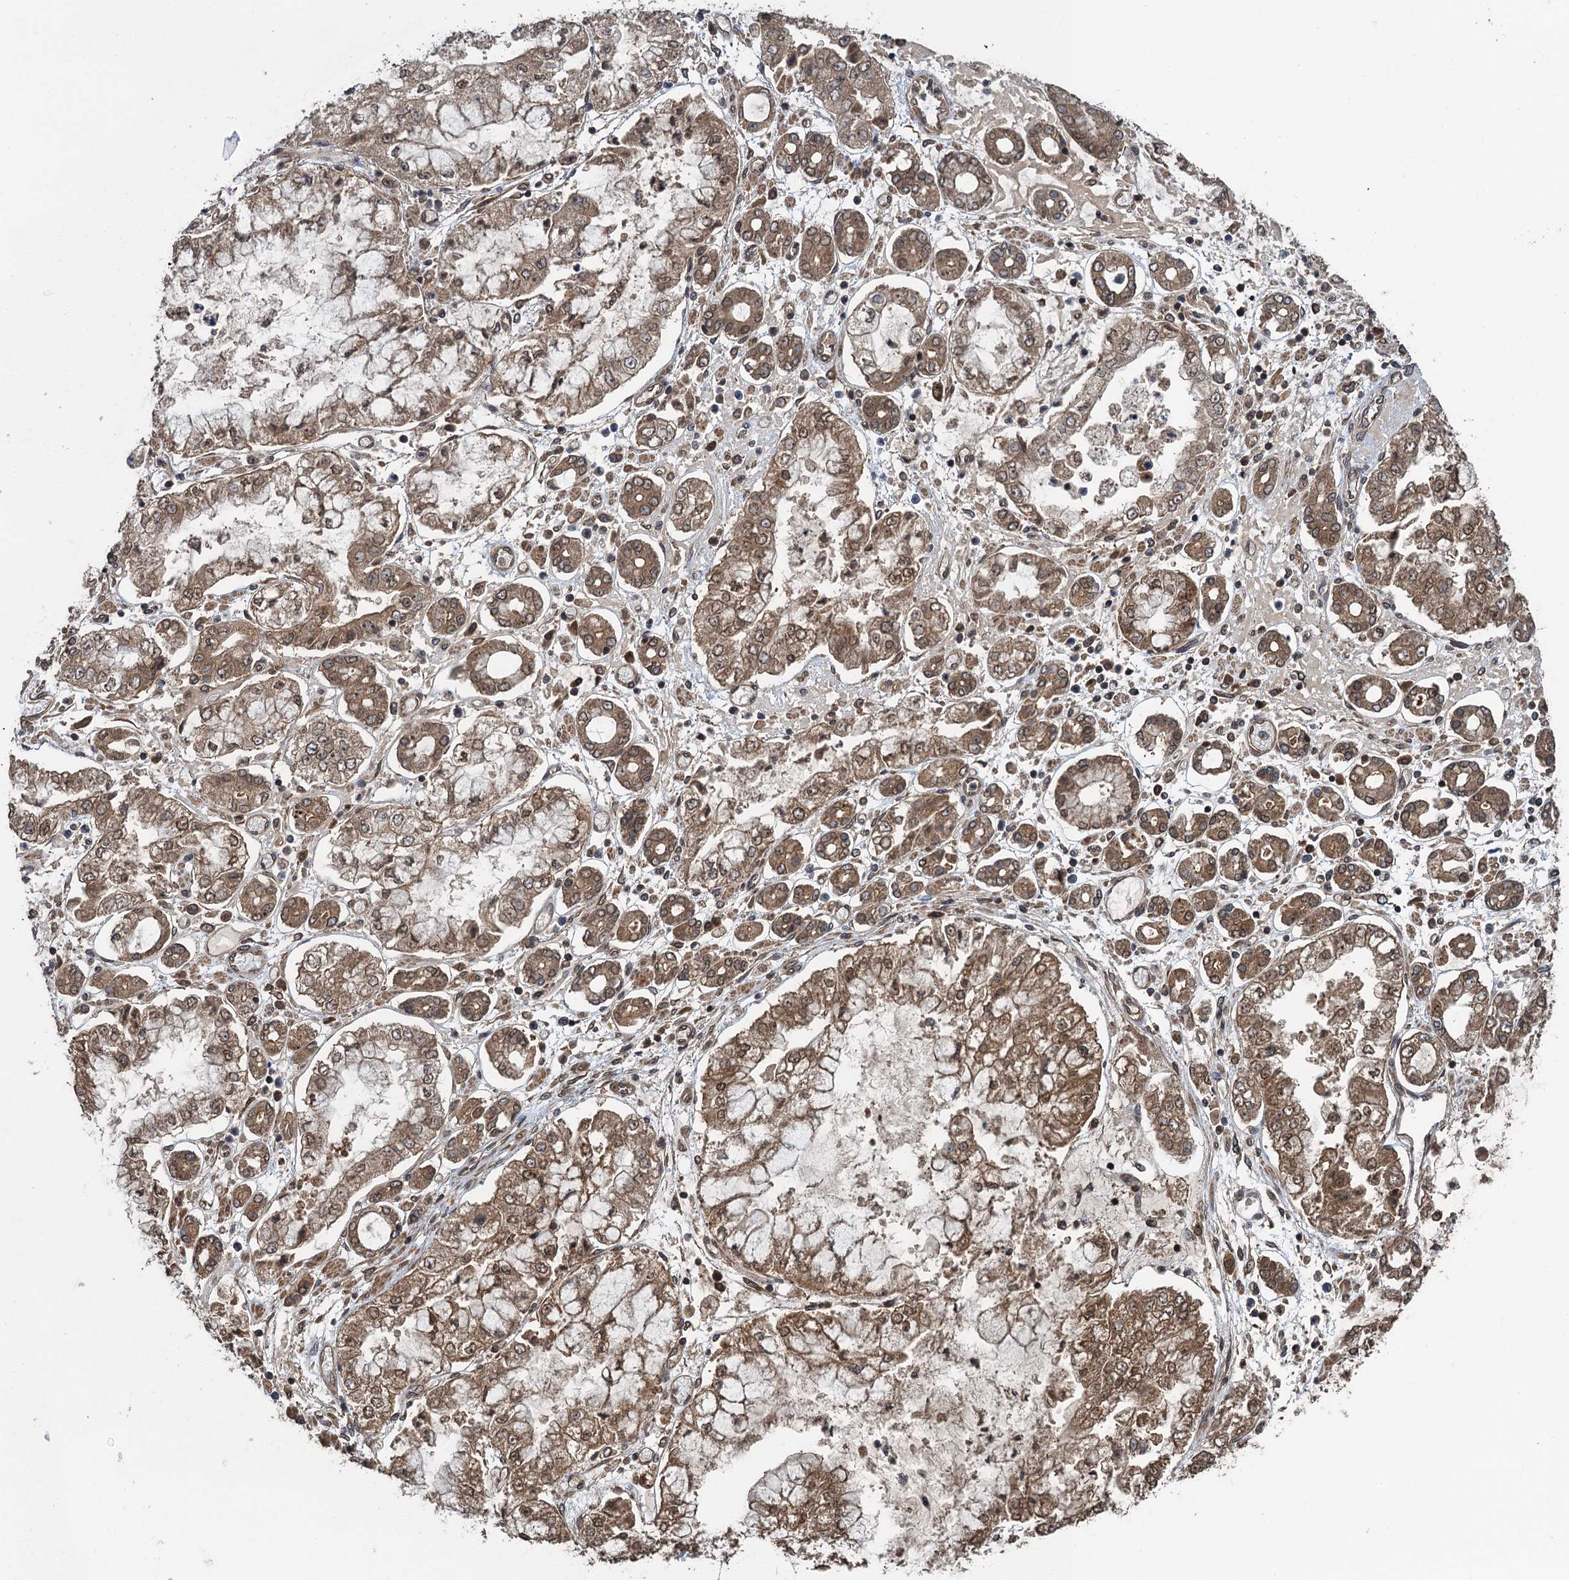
{"staining": {"intensity": "moderate", "quantity": ">75%", "location": "cytoplasmic/membranous,nuclear"}, "tissue": "stomach cancer", "cell_type": "Tumor cells", "image_type": "cancer", "snomed": [{"axis": "morphology", "description": "Adenocarcinoma, NOS"}, {"axis": "topography", "description": "Stomach"}], "caption": "IHC micrograph of human stomach adenocarcinoma stained for a protein (brown), which reveals medium levels of moderate cytoplasmic/membranous and nuclear positivity in approximately >75% of tumor cells.", "gene": "GLE1", "patient": {"sex": "male", "age": 76}}